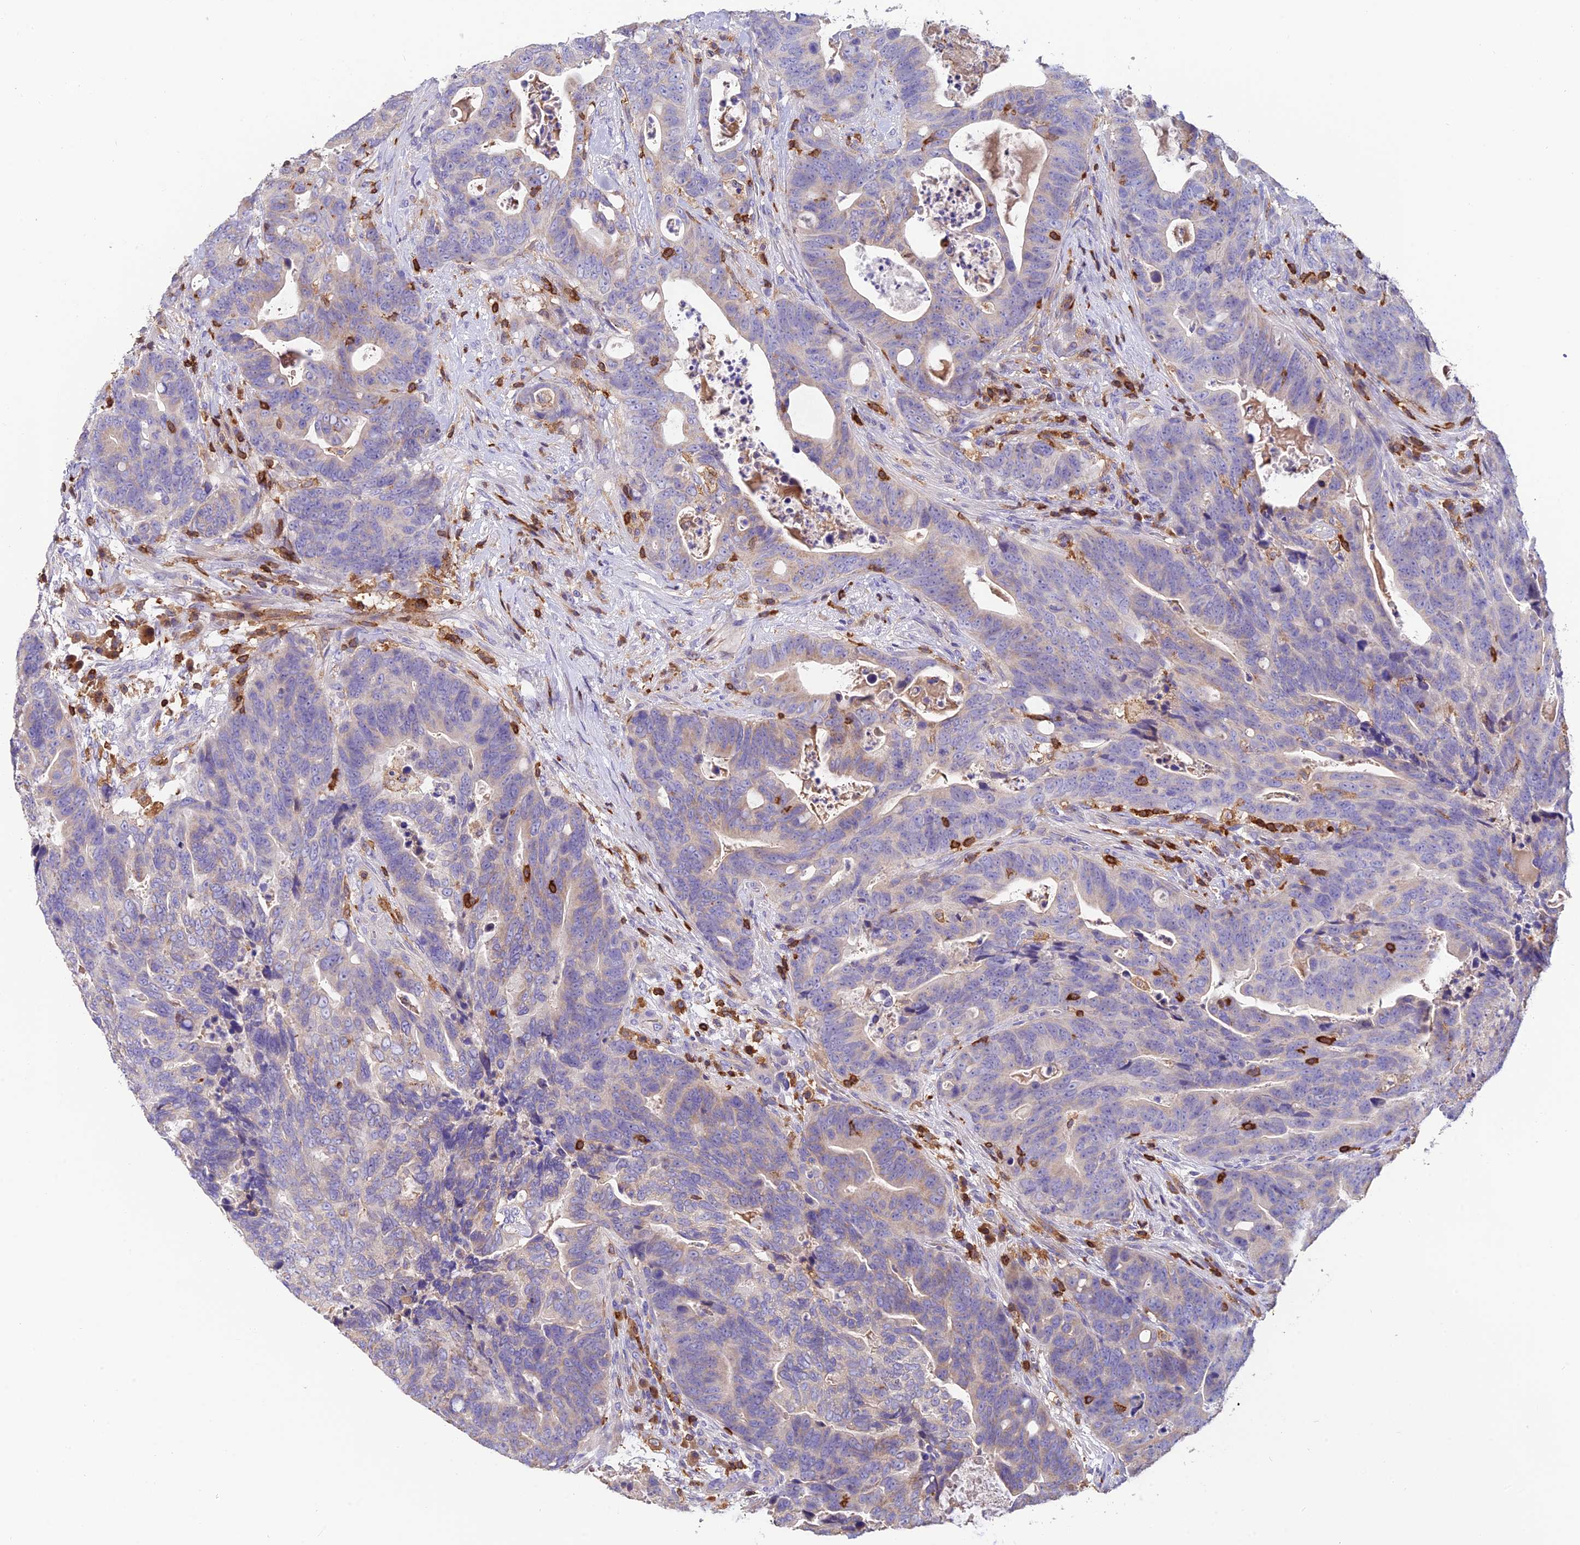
{"staining": {"intensity": "negative", "quantity": "none", "location": "none"}, "tissue": "colorectal cancer", "cell_type": "Tumor cells", "image_type": "cancer", "snomed": [{"axis": "morphology", "description": "Adenocarcinoma, NOS"}, {"axis": "topography", "description": "Colon"}], "caption": "Tumor cells are negative for protein expression in human adenocarcinoma (colorectal). (Immunohistochemistry, brightfield microscopy, high magnification).", "gene": "LPXN", "patient": {"sex": "female", "age": 82}}